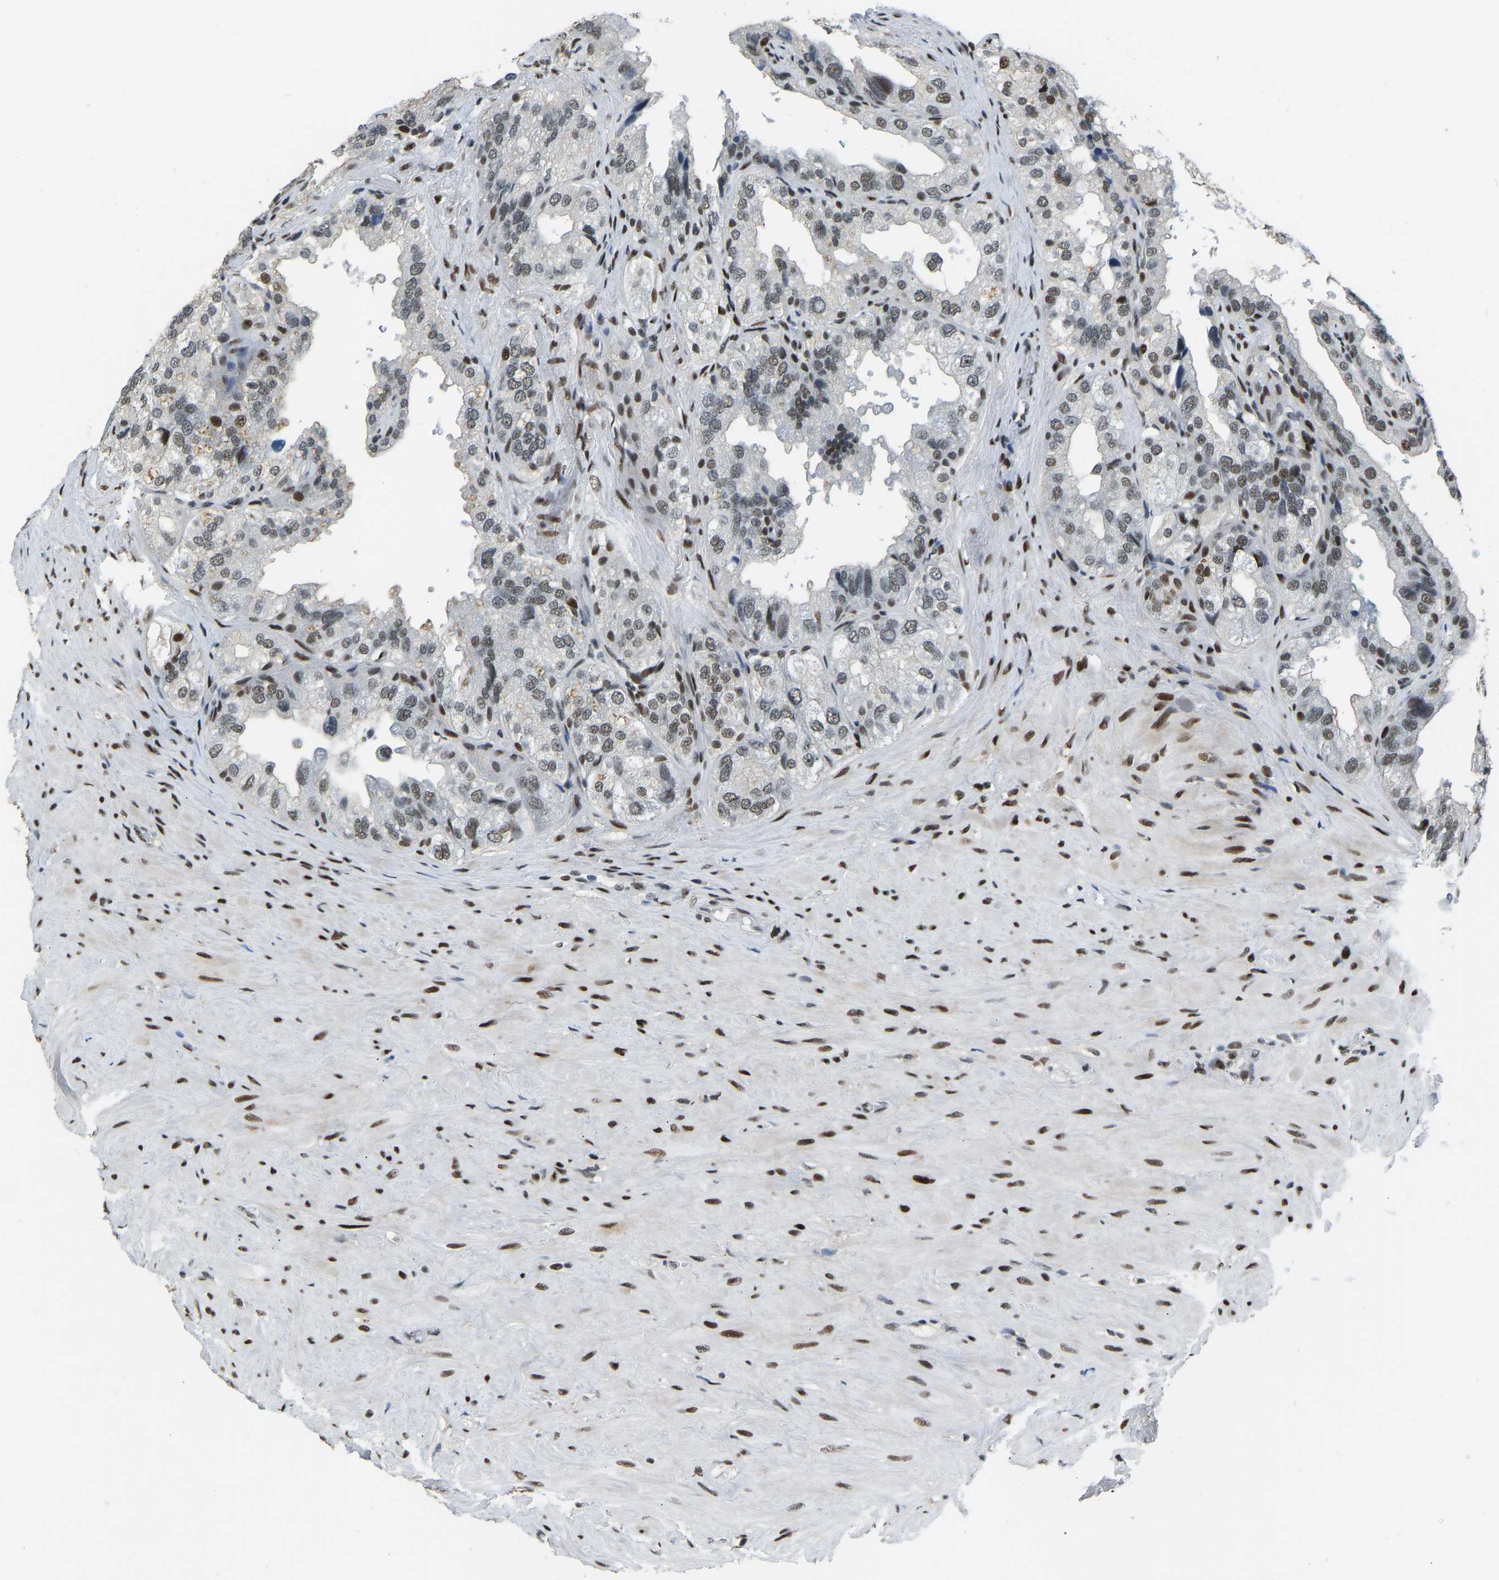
{"staining": {"intensity": "strong", "quantity": "25%-75%", "location": "nuclear"}, "tissue": "seminal vesicle", "cell_type": "Glandular cells", "image_type": "normal", "snomed": [{"axis": "morphology", "description": "Normal tissue, NOS"}, {"axis": "topography", "description": "Seminal veicle"}], "caption": "About 25%-75% of glandular cells in benign seminal vesicle reveal strong nuclear protein positivity as visualized by brown immunohistochemical staining.", "gene": "FOXK1", "patient": {"sex": "male", "age": 68}}